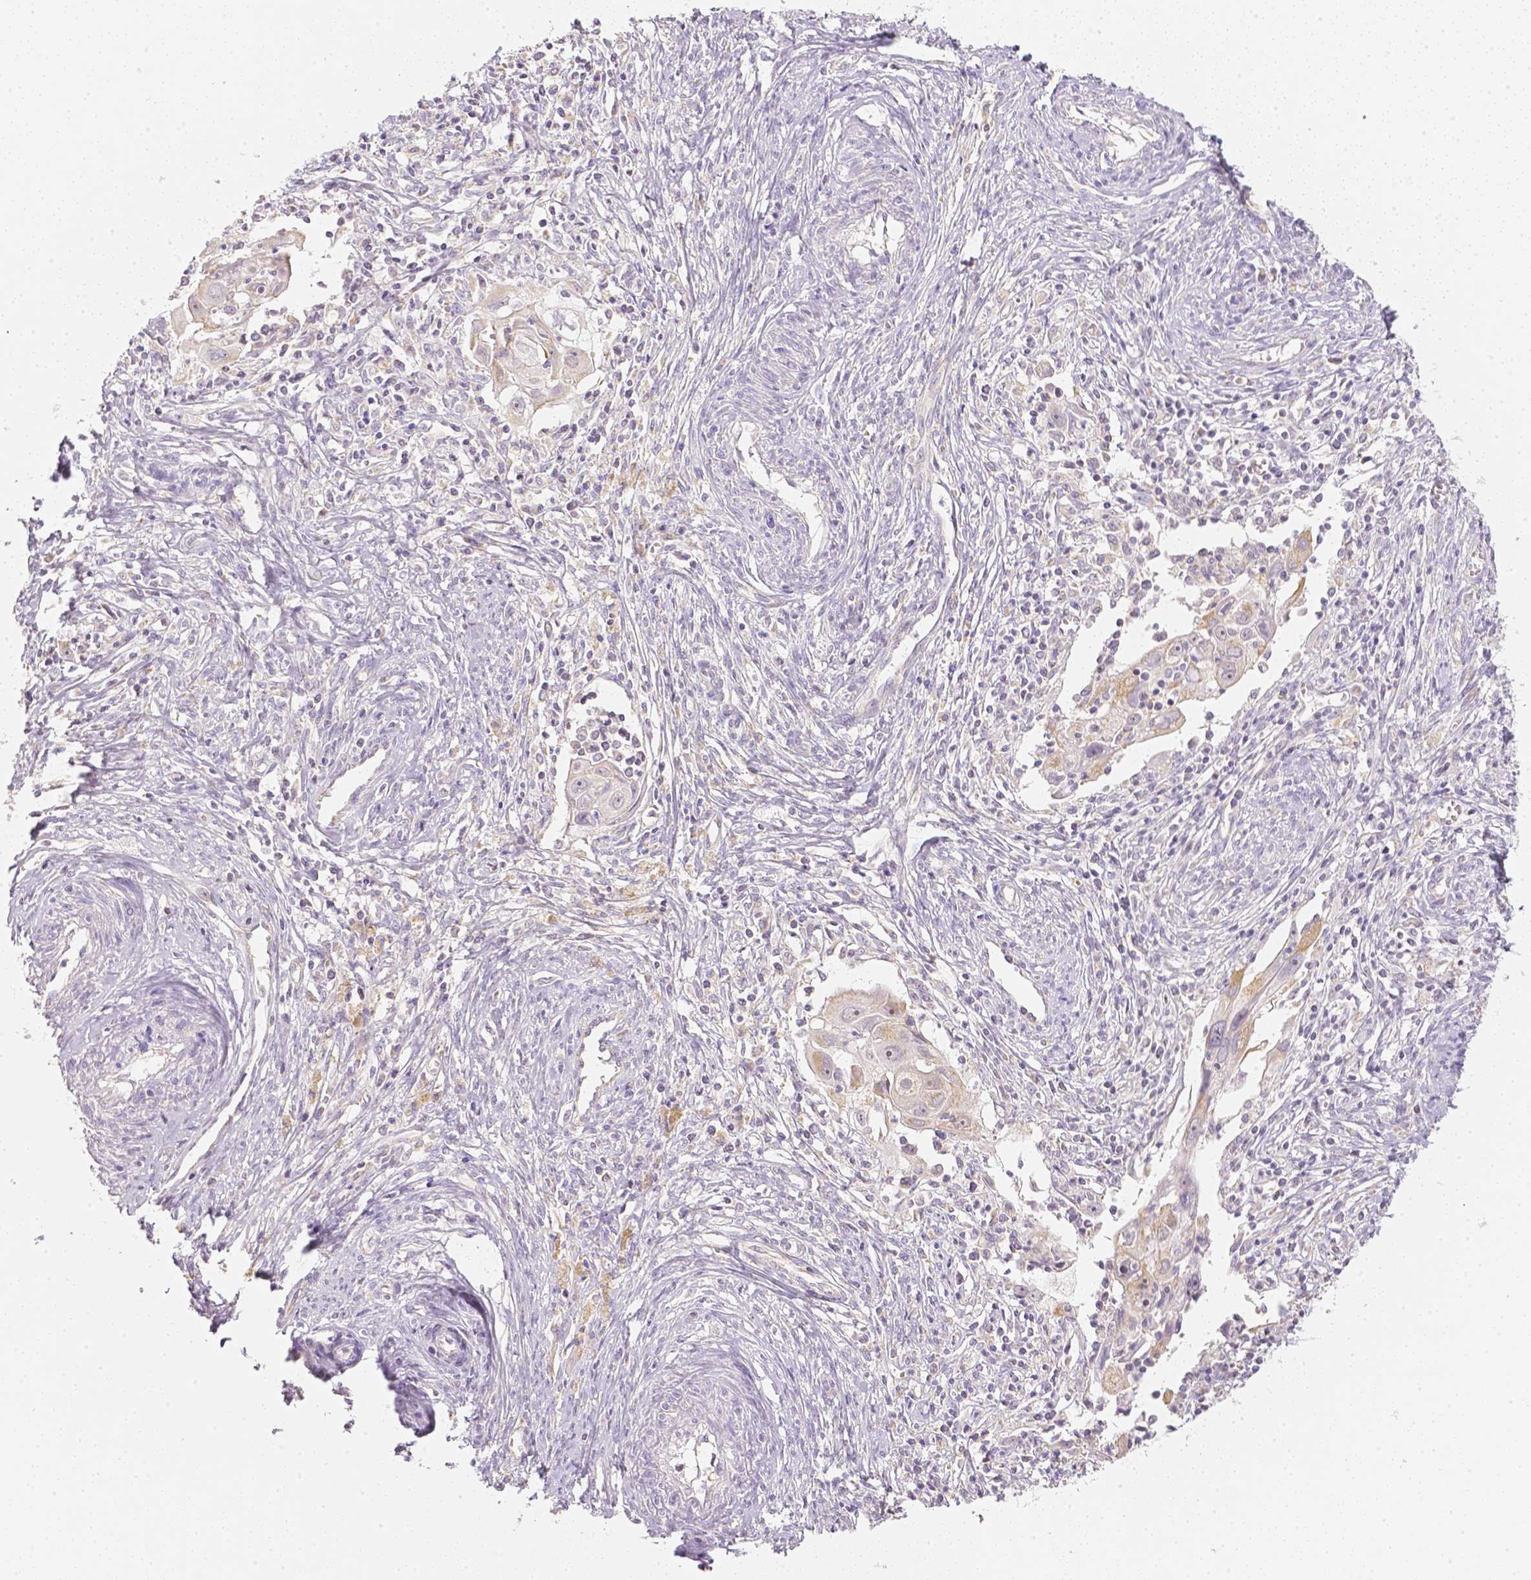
{"staining": {"intensity": "weak", "quantity": "25%-75%", "location": "cytoplasmic/membranous"}, "tissue": "cervical cancer", "cell_type": "Tumor cells", "image_type": "cancer", "snomed": [{"axis": "morphology", "description": "Squamous cell carcinoma, NOS"}, {"axis": "topography", "description": "Cervix"}], "caption": "Immunohistochemical staining of cervical cancer reveals weak cytoplasmic/membranous protein staining in about 25%-75% of tumor cells. (Brightfield microscopy of DAB IHC at high magnification).", "gene": "NVL", "patient": {"sex": "female", "age": 30}}